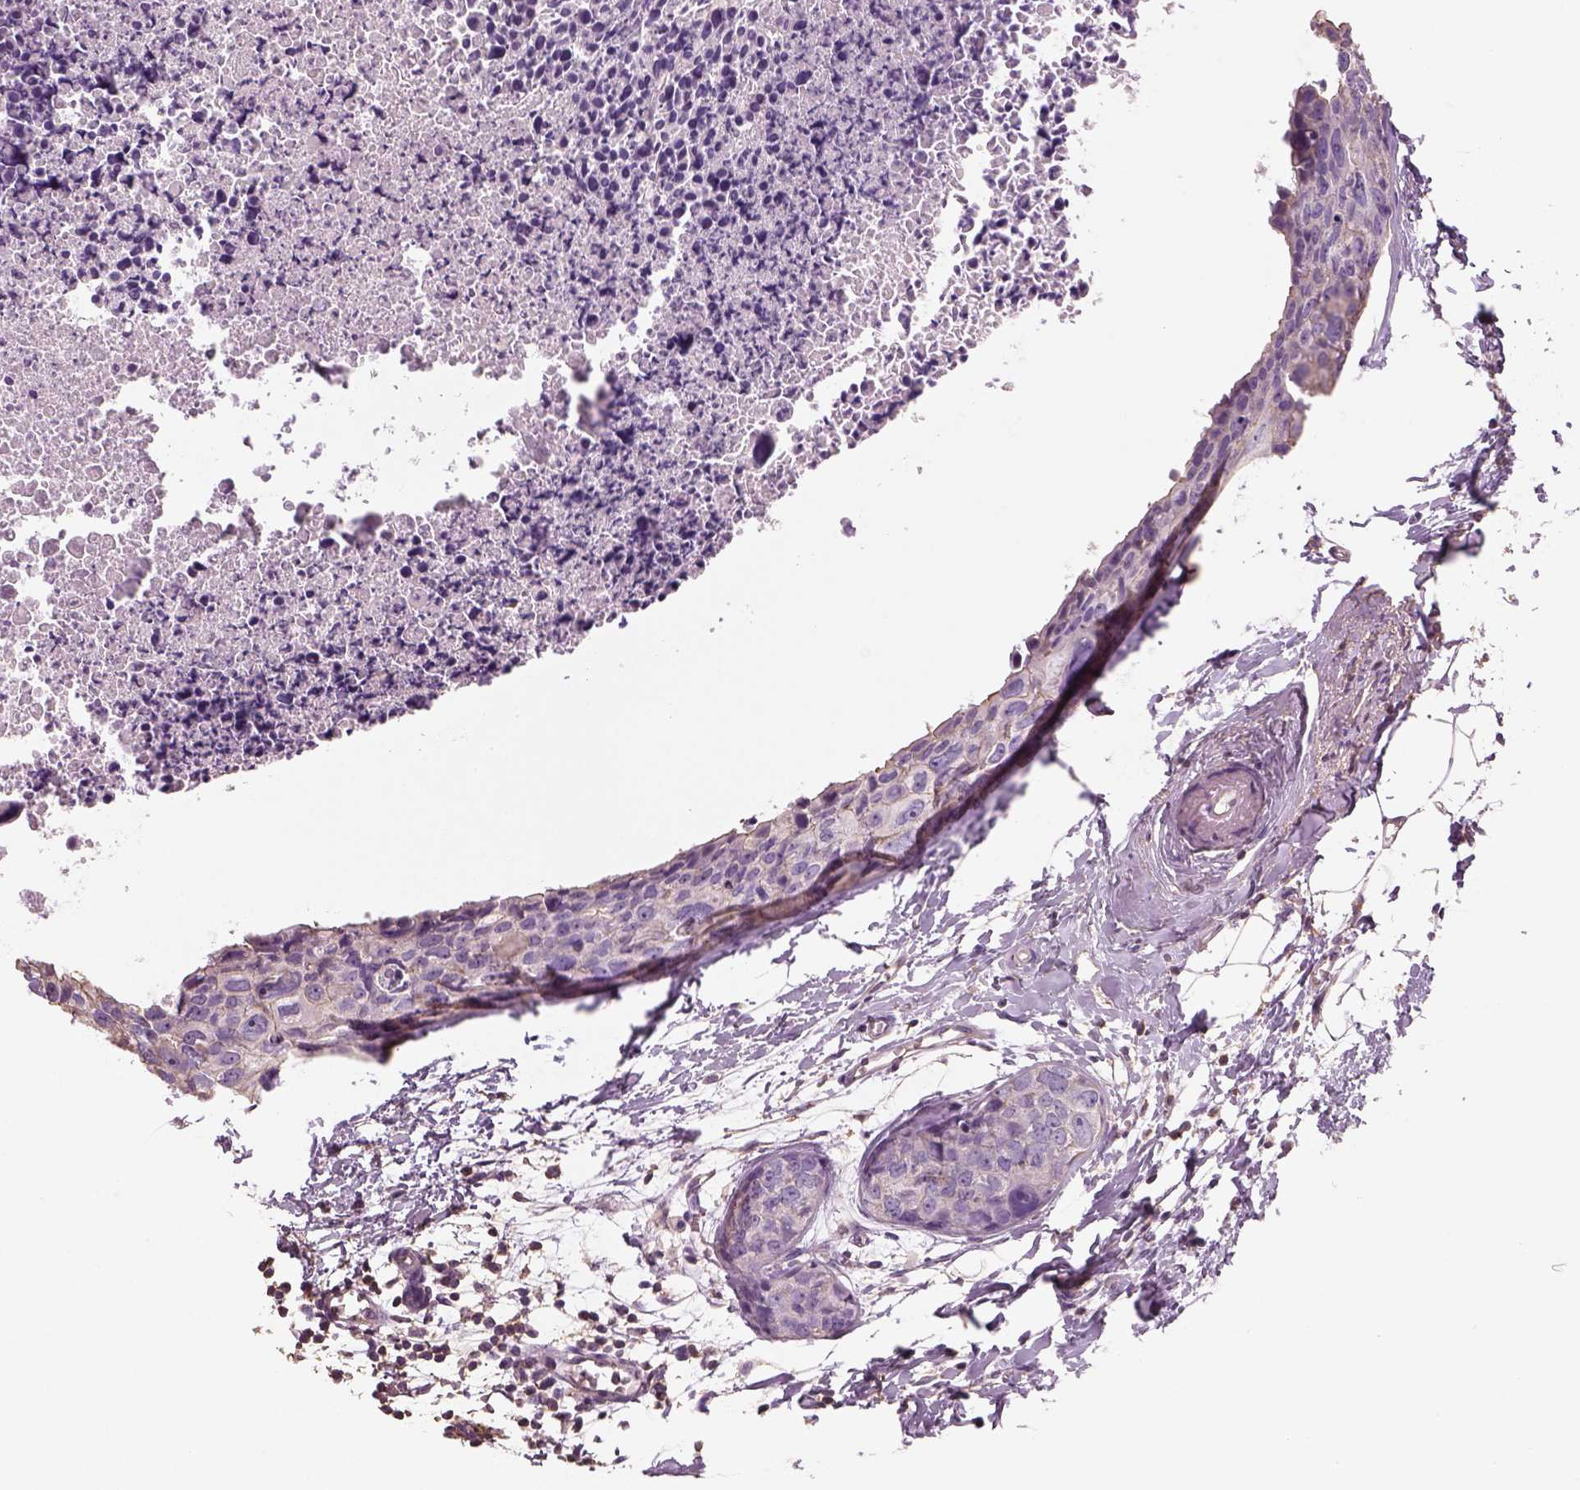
{"staining": {"intensity": "negative", "quantity": "none", "location": "none"}, "tissue": "breast cancer", "cell_type": "Tumor cells", "image_type": "cancer", "snomed": [{"axis": "morphology", "description": "Duct carcinoma"}, {"axis": "topography", "description": "Breast"}], "caption": "High magnification brightfield microscopy of infiltrating ductal carcinoma (breast) stained with DAB (3,3'-diaminobenzidine) (brown) and counterstained with hematoxylin (blue): tumor cells show no significant positivity. (Stains: DAB immunohistochemistry with hematoxylin counter stain, Microscopy: brightfield microscopy at high magnification).", "gene": "OTUD6A", "patient": {"sex": "female", "age": 38}}